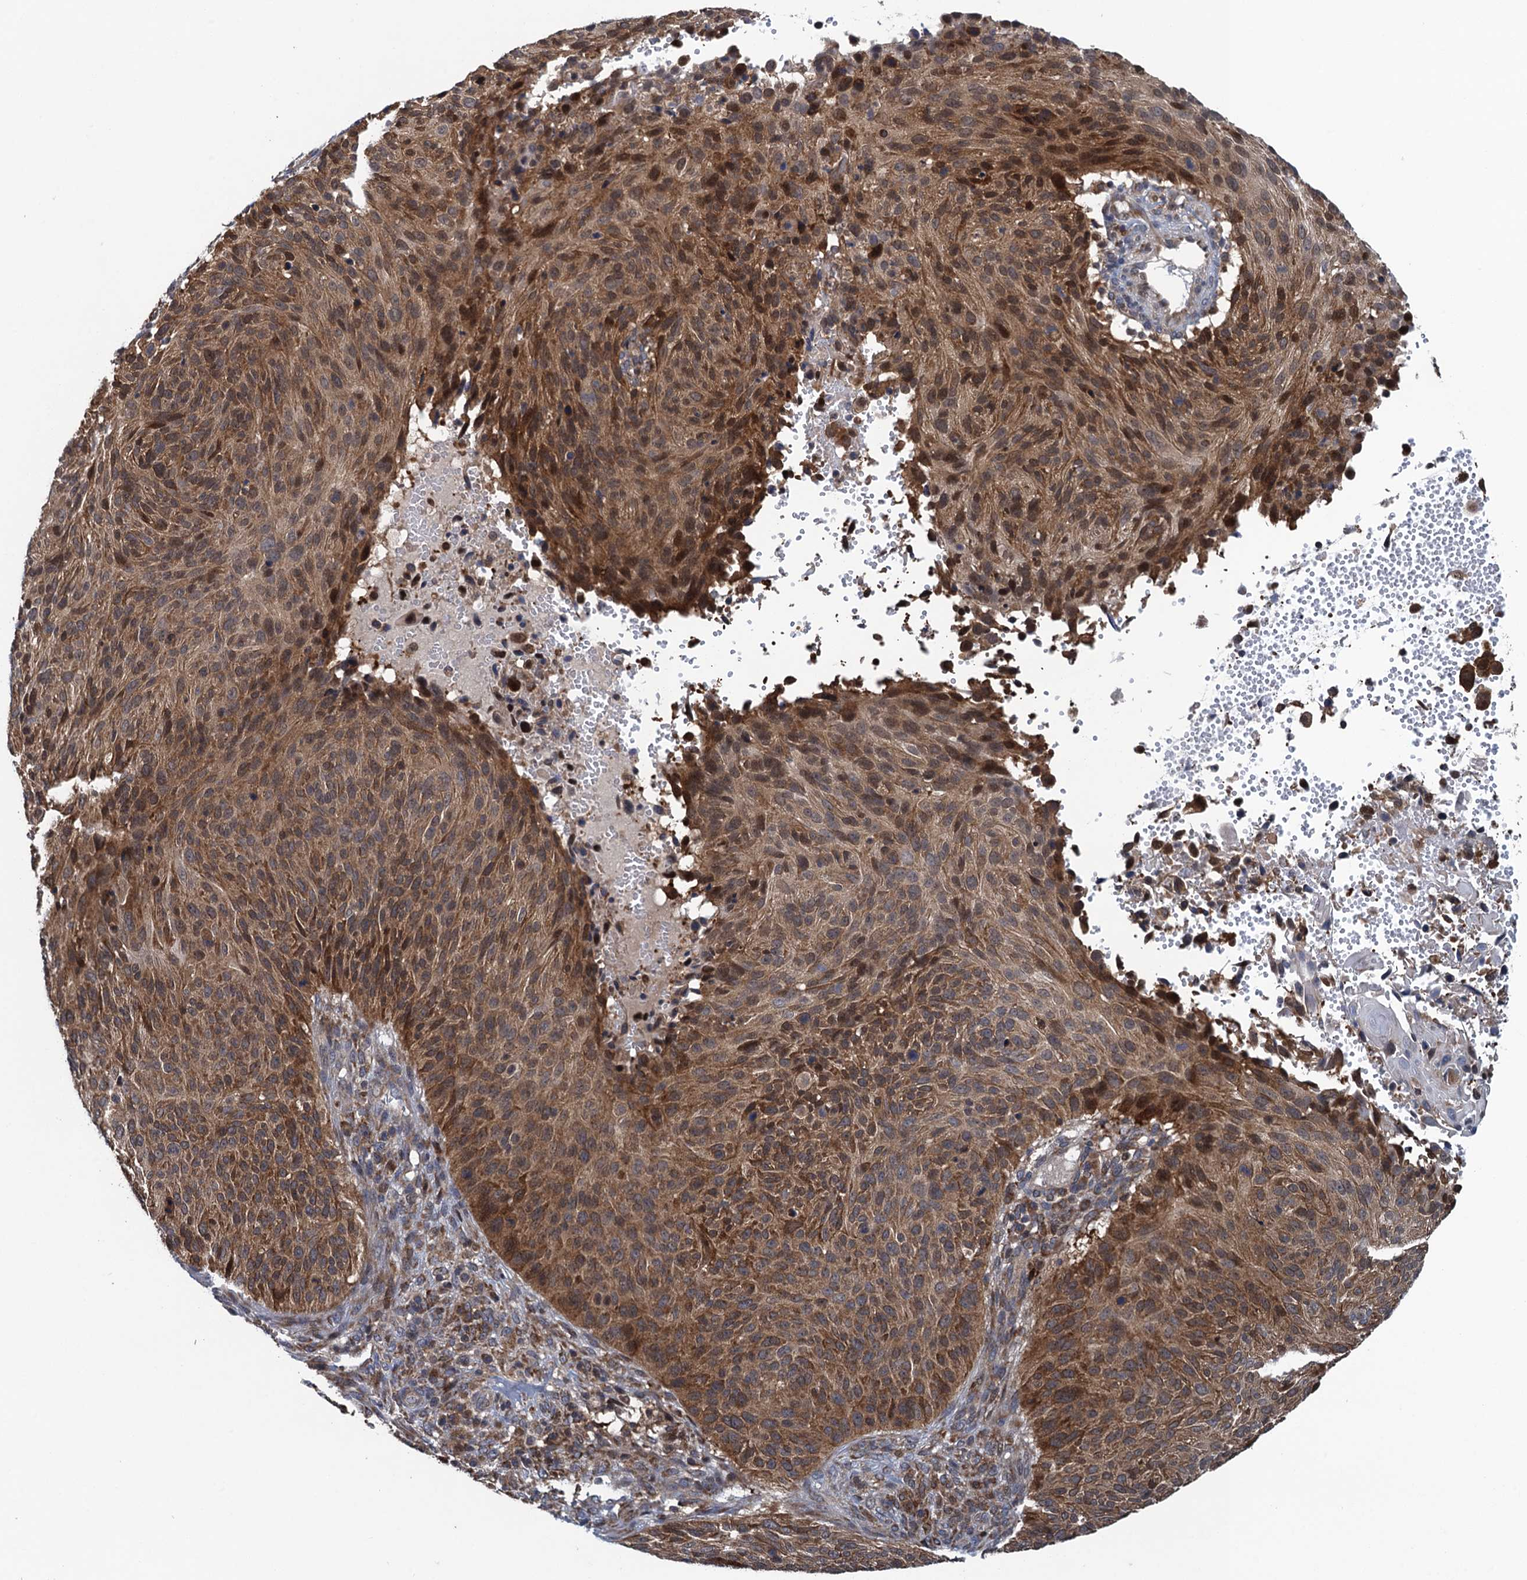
{"staining": {"intensity": "moderate", "quantity": ">75%", "location": "cytoplasmic/membranous"}, "tissue": "cervical cancer", "cell_type": "Tumor cells", "image_type": "cancer", "snomed": [{"axis": "morphology", "description": "Squamous cell carcinoma, NOS"}, {"axis": "topography", "description": "Cervix"}], "caption": "Moderate cytoplasmic/membranous protein staining is identified in about >75% of tumor cells in squamous cell carcinoma (cervical).", "gene": "CNTN5", "patient": {"sex": "female", "age": 74}}